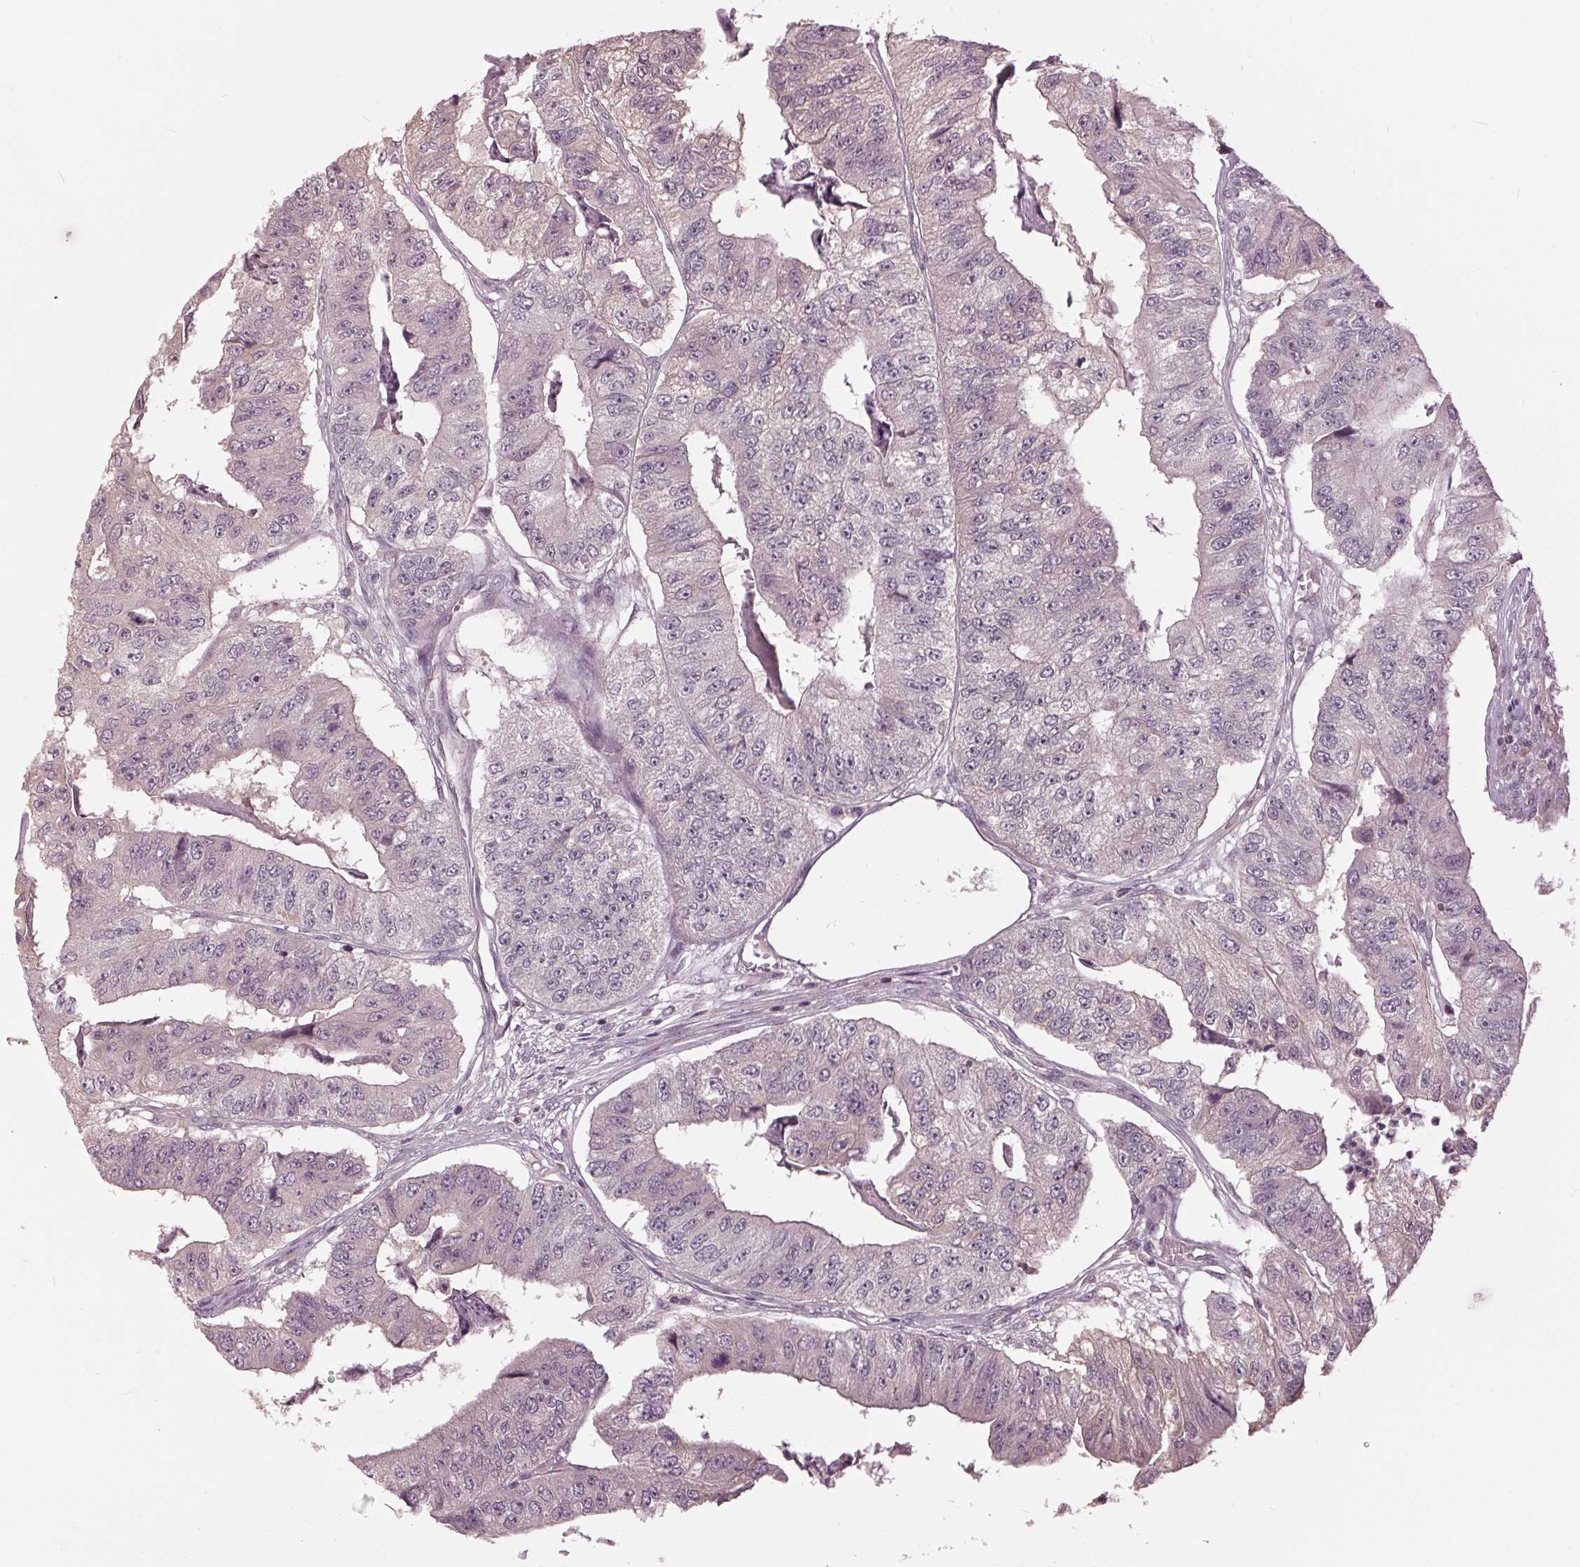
{"staining": {"intensity": "negative", "quantity": "none", "location": "none"}, "tissue": "colorectal cancer", "cell_type": "Tumor cells", "image_type": "cancer", "snomed": [{"axis": "morphology", "description": "Adenocarcinoma, NOS"}, {"axis": "topography", "description": "Colon"}], "caption": "Colorectal adenocarcinoma stained for a protein using immunohistochemistry demonstrates no expression tumor cells.", "gene": "SIGLEC6", "patient": {"sex": "female", "age": 67}}